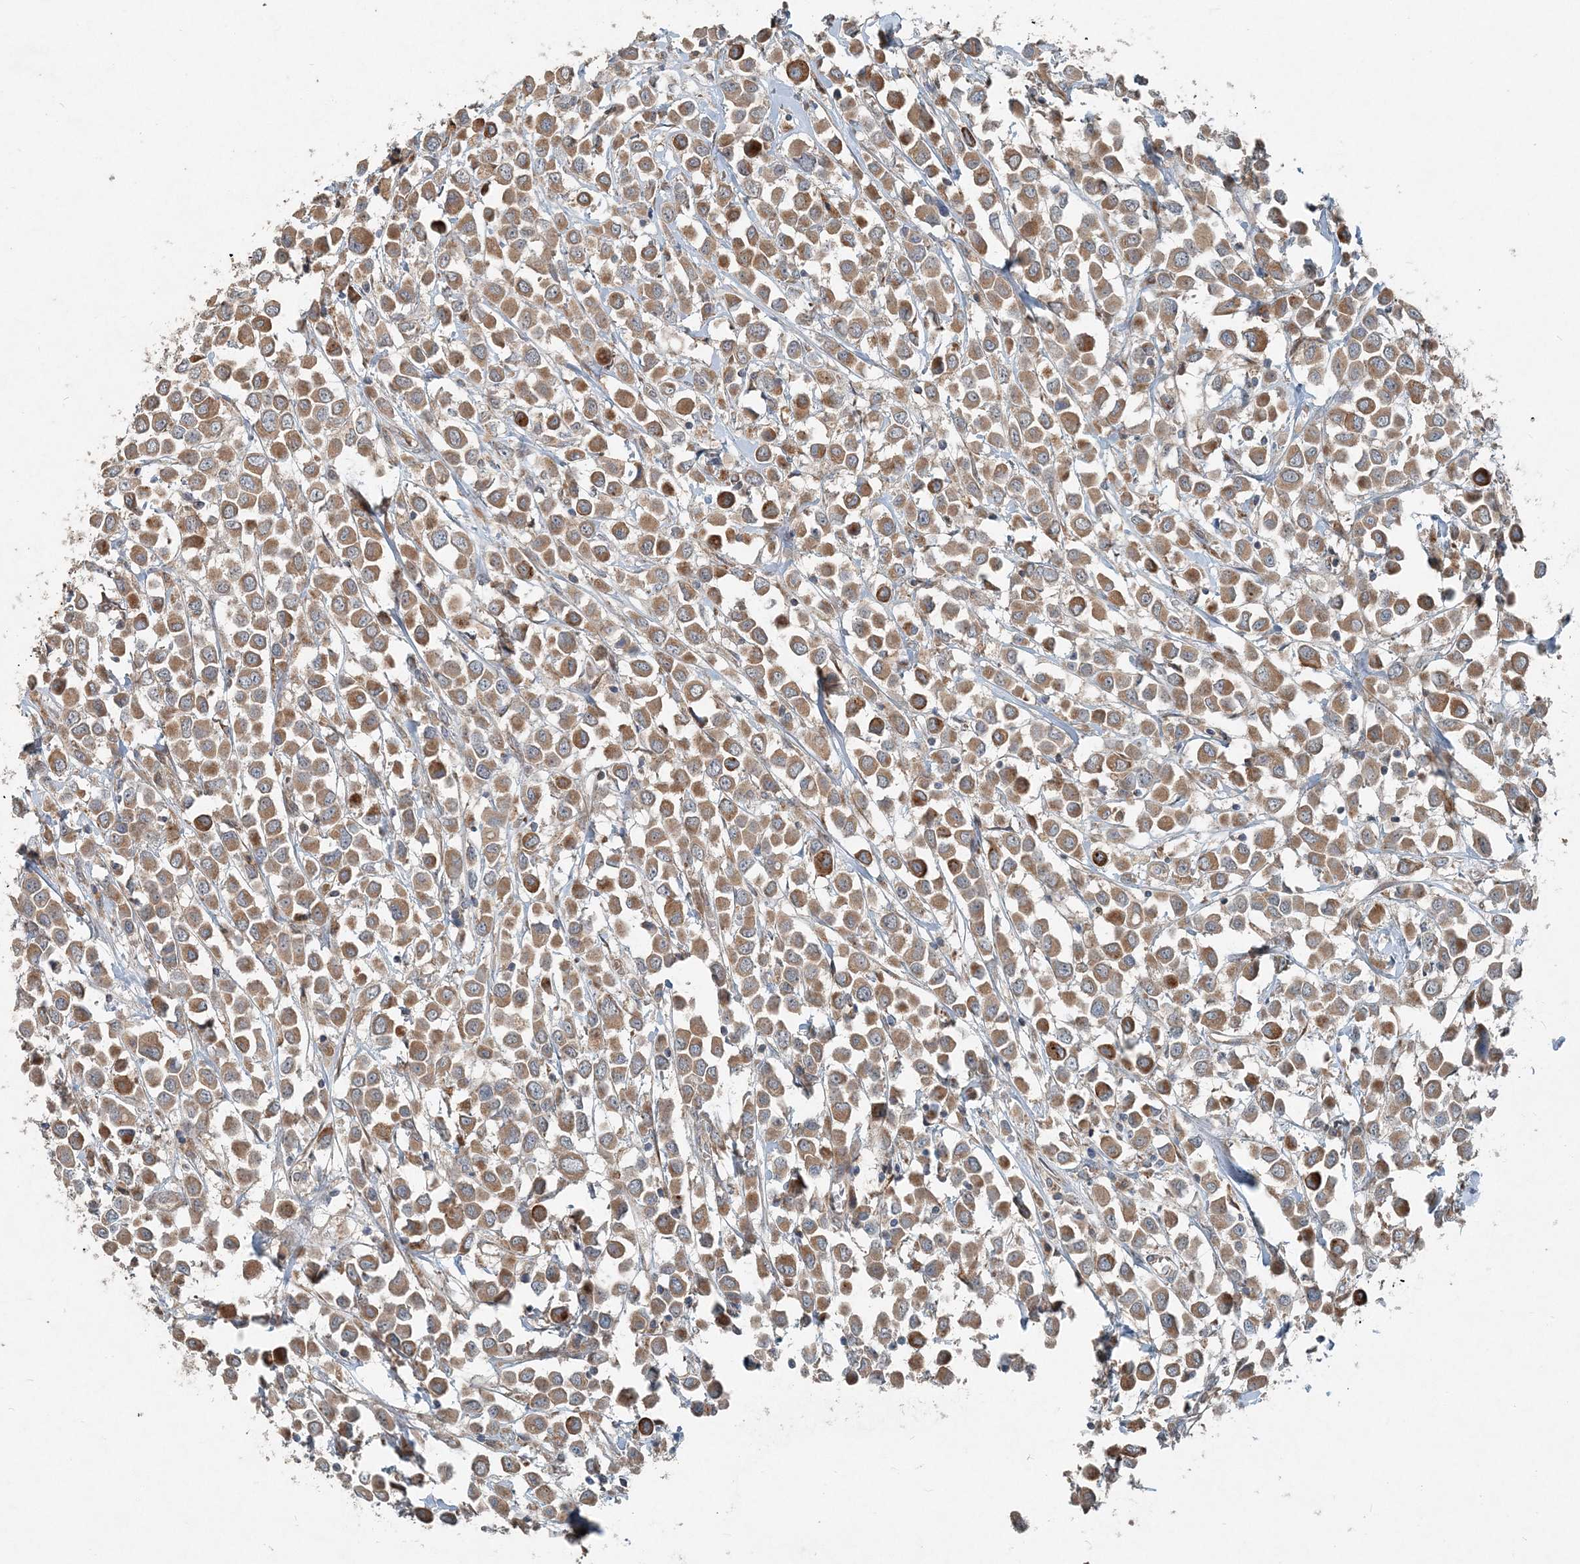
{"staining": {"intensity": "moderate", "quantity": ">75%", "location": "cytoplasmic/membranous"}, "tissue": "breast cancer", "cell_type": "Tumor cells", "image_type": "cancer", "snomed": [{"axis": "morphology", "description": "Duct carcinoma"}, {"axis": "topography", "description": "Breast"}], "caption": "Breast cancer (infiltrating ductal carcinoma) stained with IHC displays moderate cytoplasmic/membranous expression in about >75% of tumor cells.", "gene": "INTU", "patient": {"sex": "female", "age": 61}}